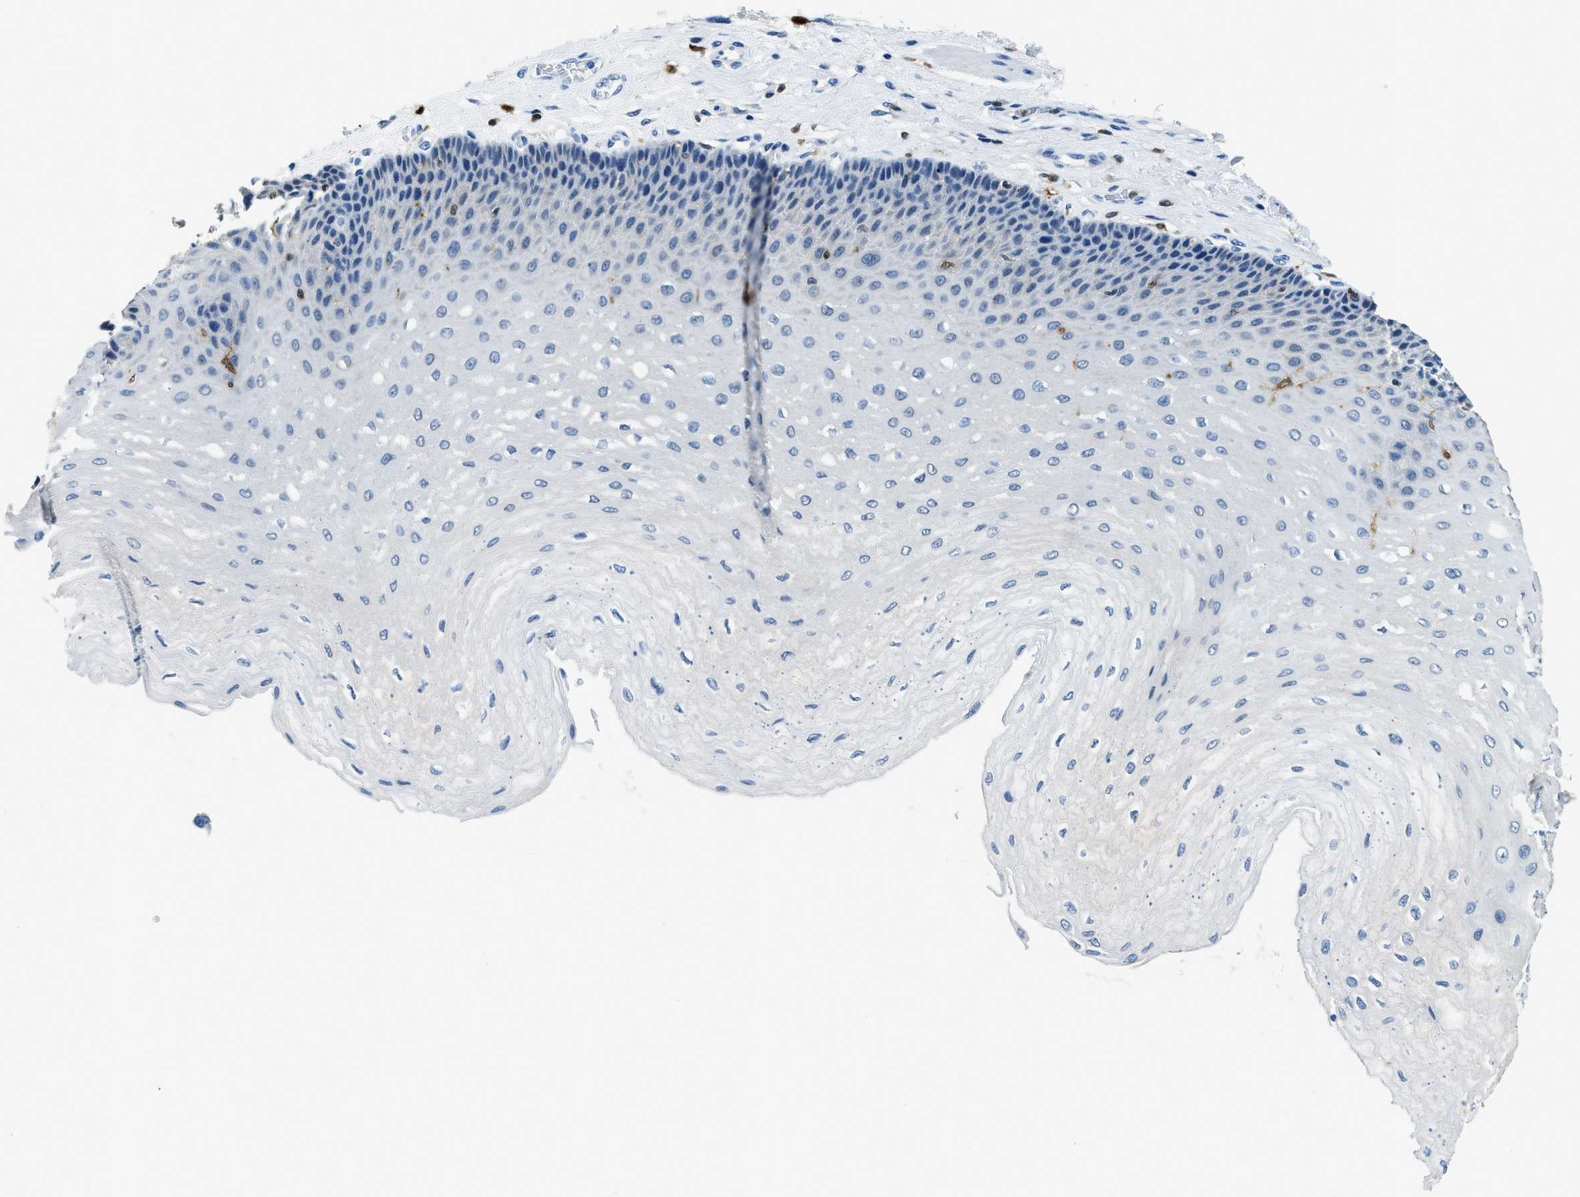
{"staining": {"intensity": "moderate", "quantity": "<25%", "location": "cytoplasmic/membranous"}, "tissue": "esophagus", "cell_type": "Squamous epithelial cells", "image_type": "normal", "snomed": [{"axis": "morphology", "description": "Normal tissue, NOS"}, {"axis": "topography", "description": "Esophagus"}], "caption": "This micrograph exhibits benign esophagus stained with IHC to label a protein in brown. The cytoplasmic/membranous of squamous epithelial cells show moderate positivity for the protein. Nuclei are counter-stained blue.", "gene": "CAPG", "patient": {"sex": "female", "age": 72}}